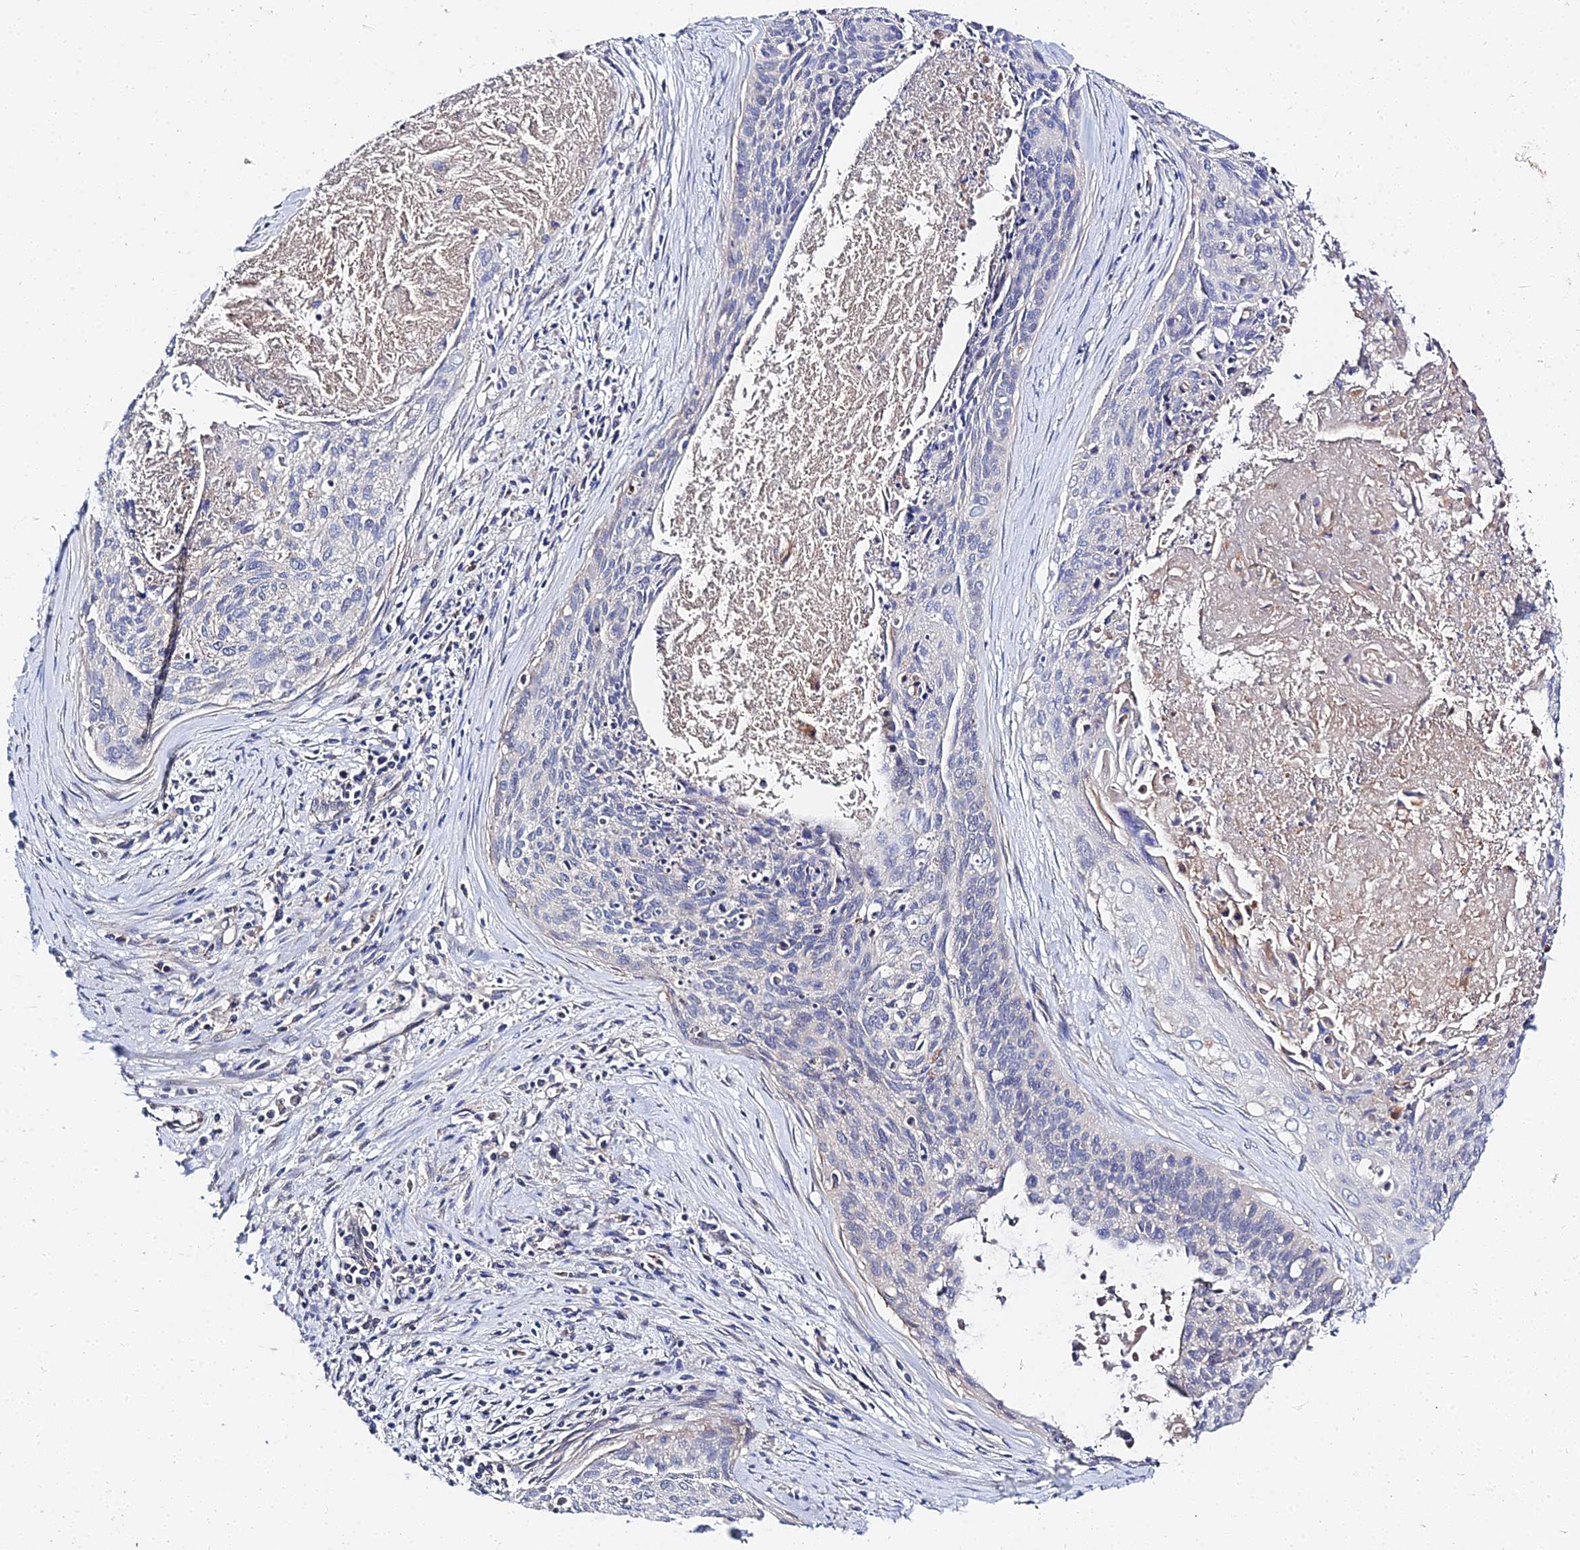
{"staining": {"intensity": "negative", "quantity": "none", "location": "none"}, "tissue": "cervical cancer", "cell_type": "Tumor cells", "image_type": "cancer", "snomed": [{"axis": "morphology", "description": "Squamous cell carcinoma, NOS"}, {"axis": "topography", "description": "Cervix"}], "caption": "An image of human cervical cancer is negative for staining in tumor cells.", "gene": "APOBEC3H", "patient": {"sex": "female", "age": 55}}